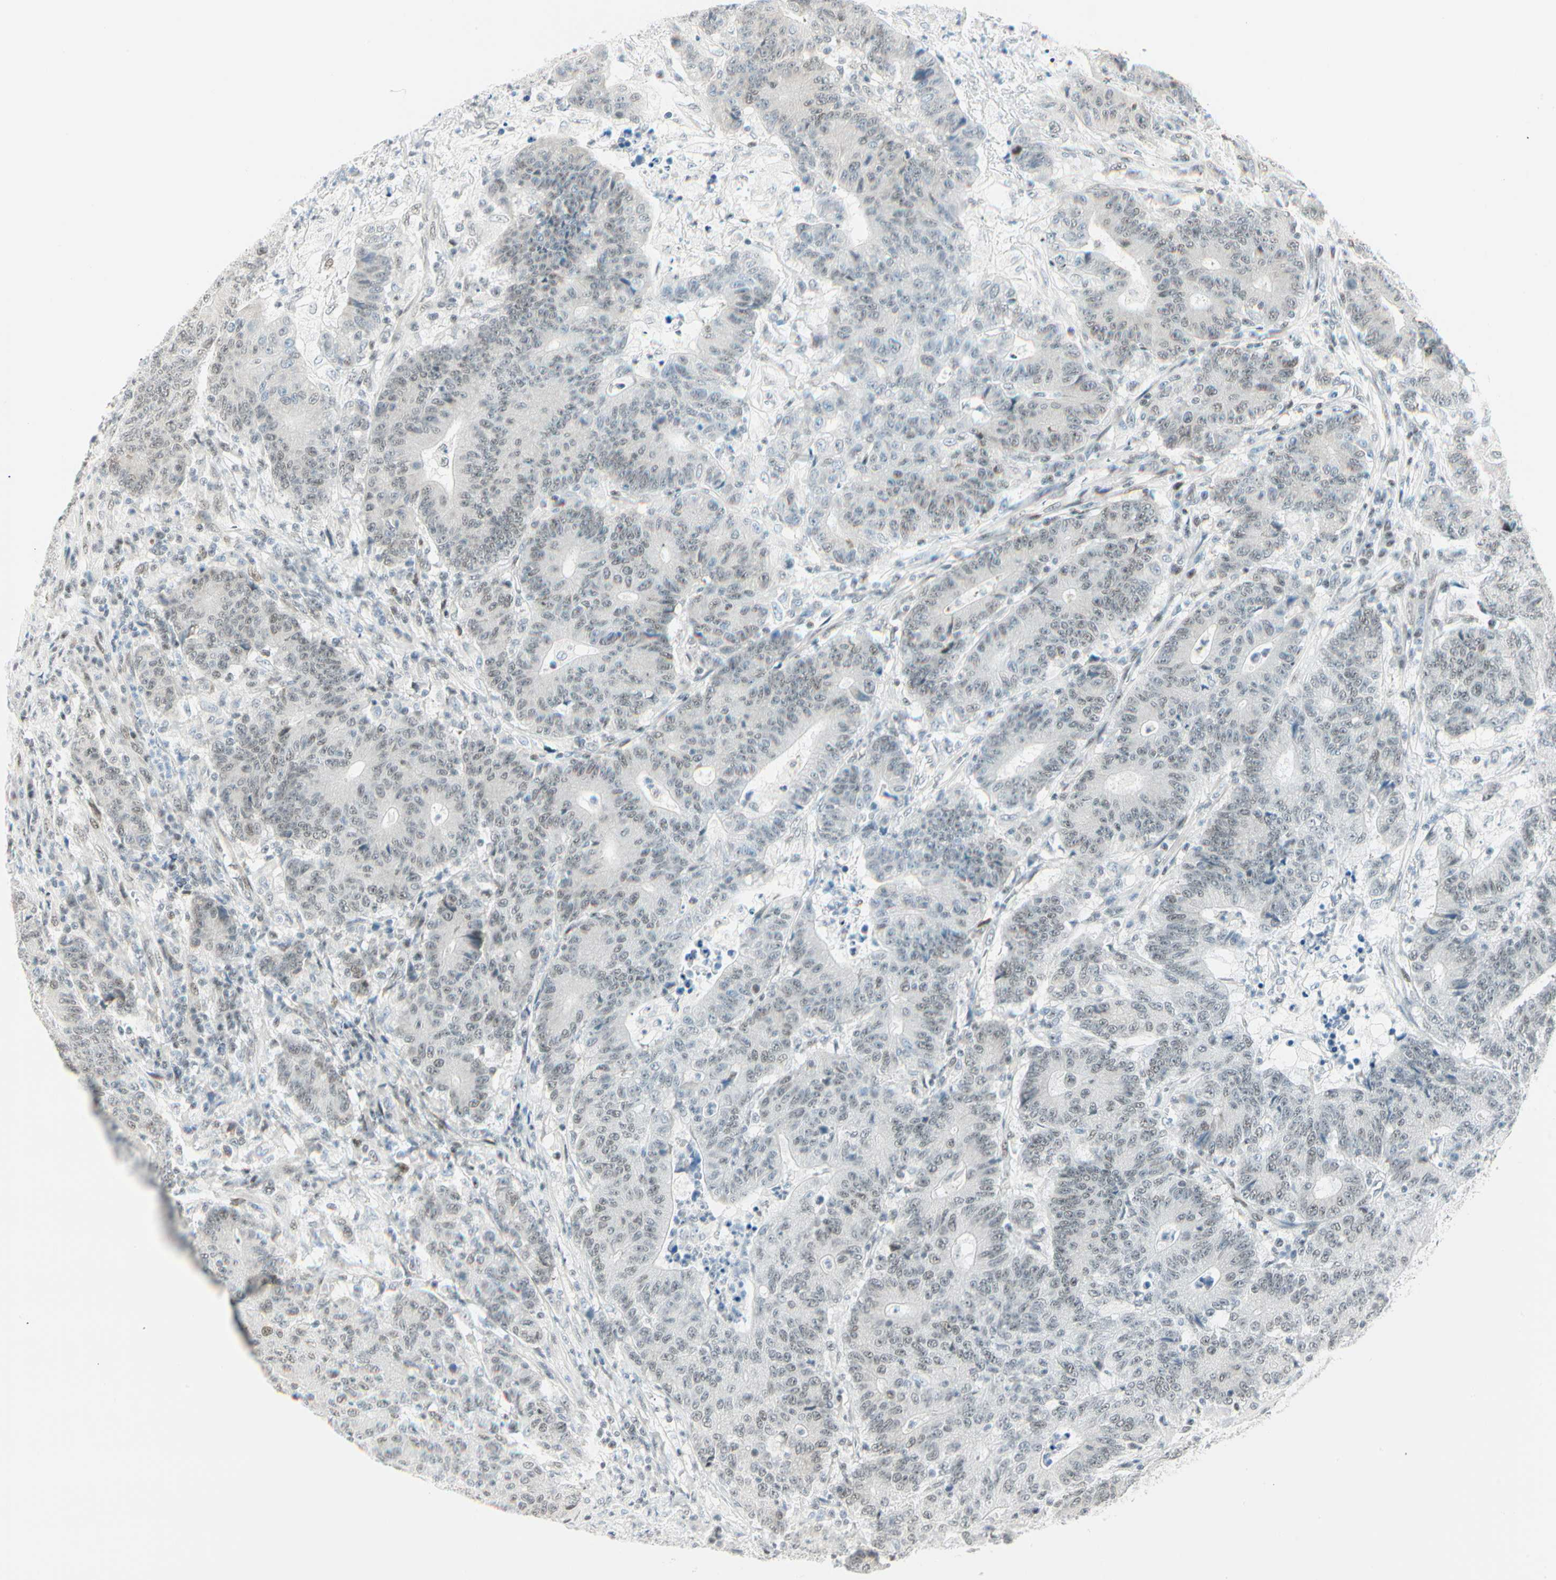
{"staining": {"intensity": "negative", "quantity": "none", "location": "none"}, "tissue": "colorectal cancer", "cell_type": "Tumor cells", "image_type": "cancer", "snomed": [{"axis": "morphology", "description": "Normal tissue, NOS"}, {"axis": "morphology", "description": "Adenocarcinoma, NOS"}, {"axis": "topography", "description": "Colon"}], "caption": "Immunohistochemistry (IHC) histopathology image of colorectal cancer stained for a protein (brown), which demonstrates no expression in tumor cells.", "gene": "PKNOX1", "patient": {"sex": "female", "age": 75}}